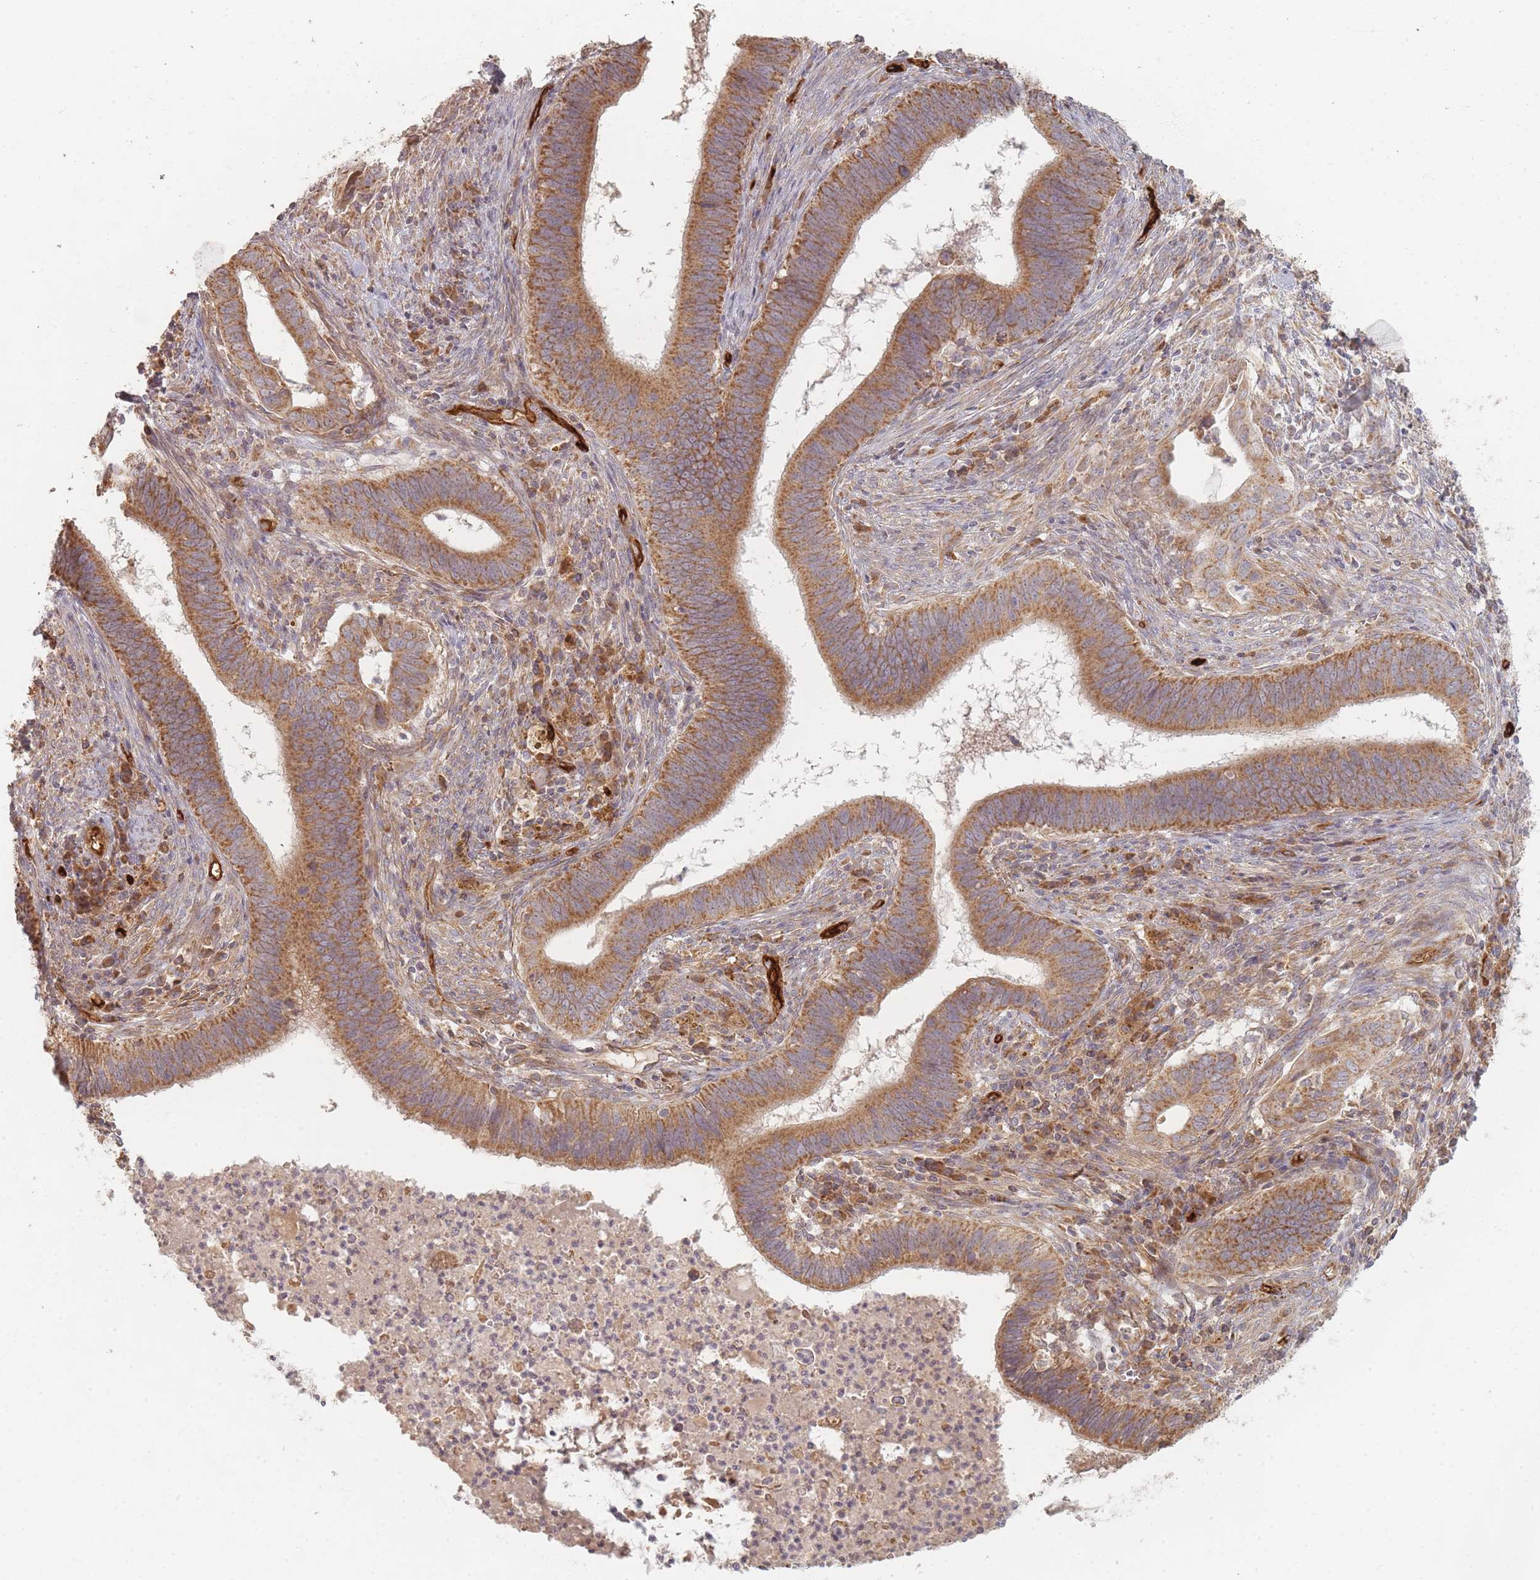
{"staining": {"intensity": "moderate", "quantity": ">75%", "location": "cytoplasmic/membranous"}, "tissue": "cervical cancer", "cell_type": "Tumor cells", "image_type": "cancer", "snomed": [{"axis": "morphology", "description": "Adenocarcinoma, NOS"}, {"axis": "topography", "description": "Cervix"}], "caption": "Immunohistochemical staining of human cervical adenocarcinoma exhibits moderate cytoplasmic/membranous protein positivity in approximately >75% of tumor cells.", "gene": "MRPS6", "patient": {"sex": "female", "age": 42}}